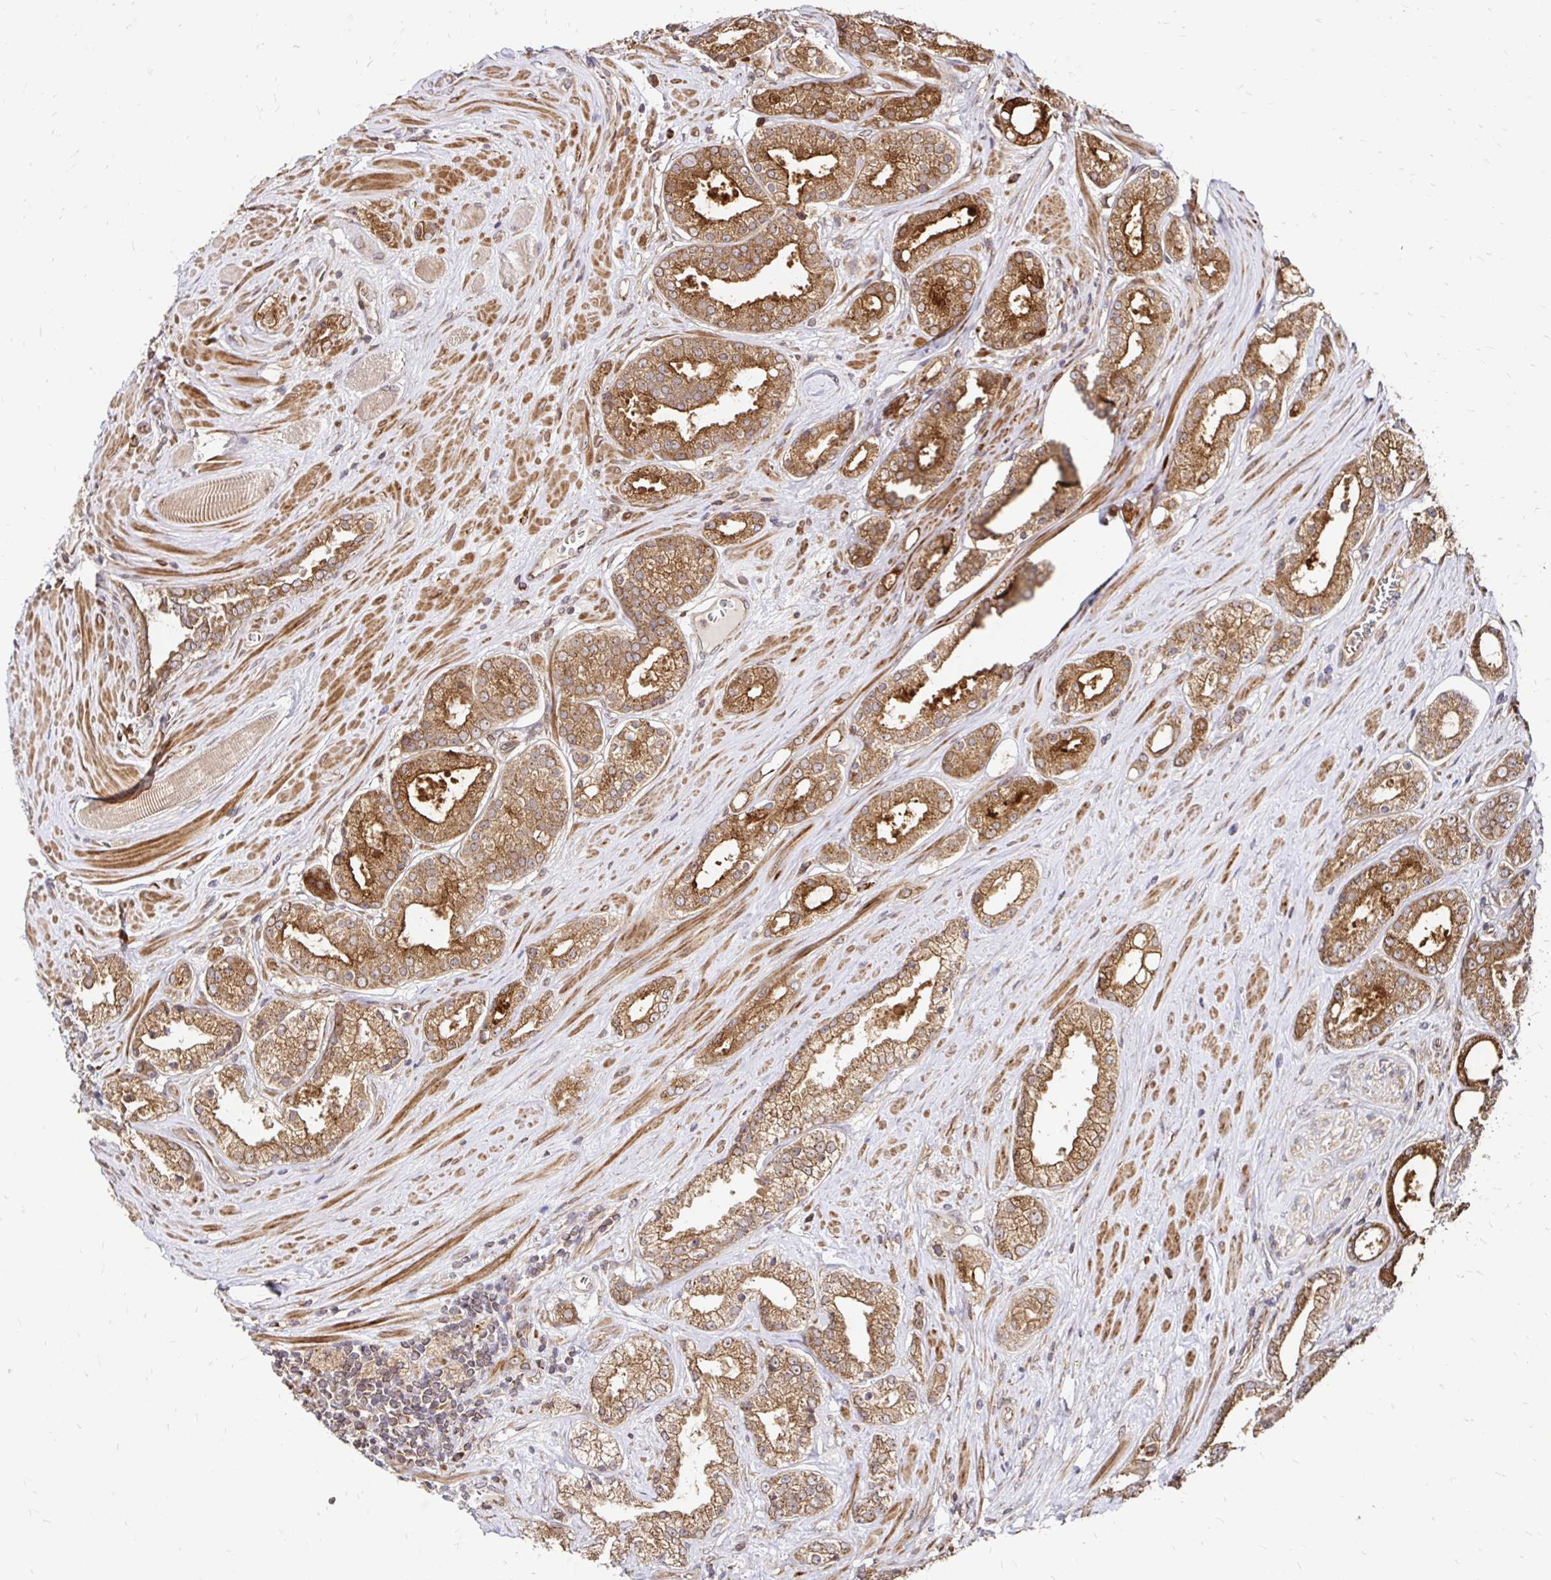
{"staining": {"intensity": "moderate", "quantity": ">75%", "location": "cytoplasmic/membranous"}, "tissue": "prostate cancer", "cell_type": "Tumor cells", "image_type": "cancer", "snomed": [{"axis": "morphology", "description": "Adenocarcinoma, High grade"}, {"axis": "topography", "description": "Prostate"}], "caption": "Immunohistochemical staining of high-grade adenocarcinoma (prostate) shows medium levels of moderate cytoplasmic/membranous protein positivity in approximately >75% of tumor cells. The staining was performed using DAB (3,3'-diaminobenzidine), with brown indicating positive protein expression. Nuclei are stained blue with hematoxylin.", "gene": "ZW10", "patient": {"sex": "male", "age": 66}}